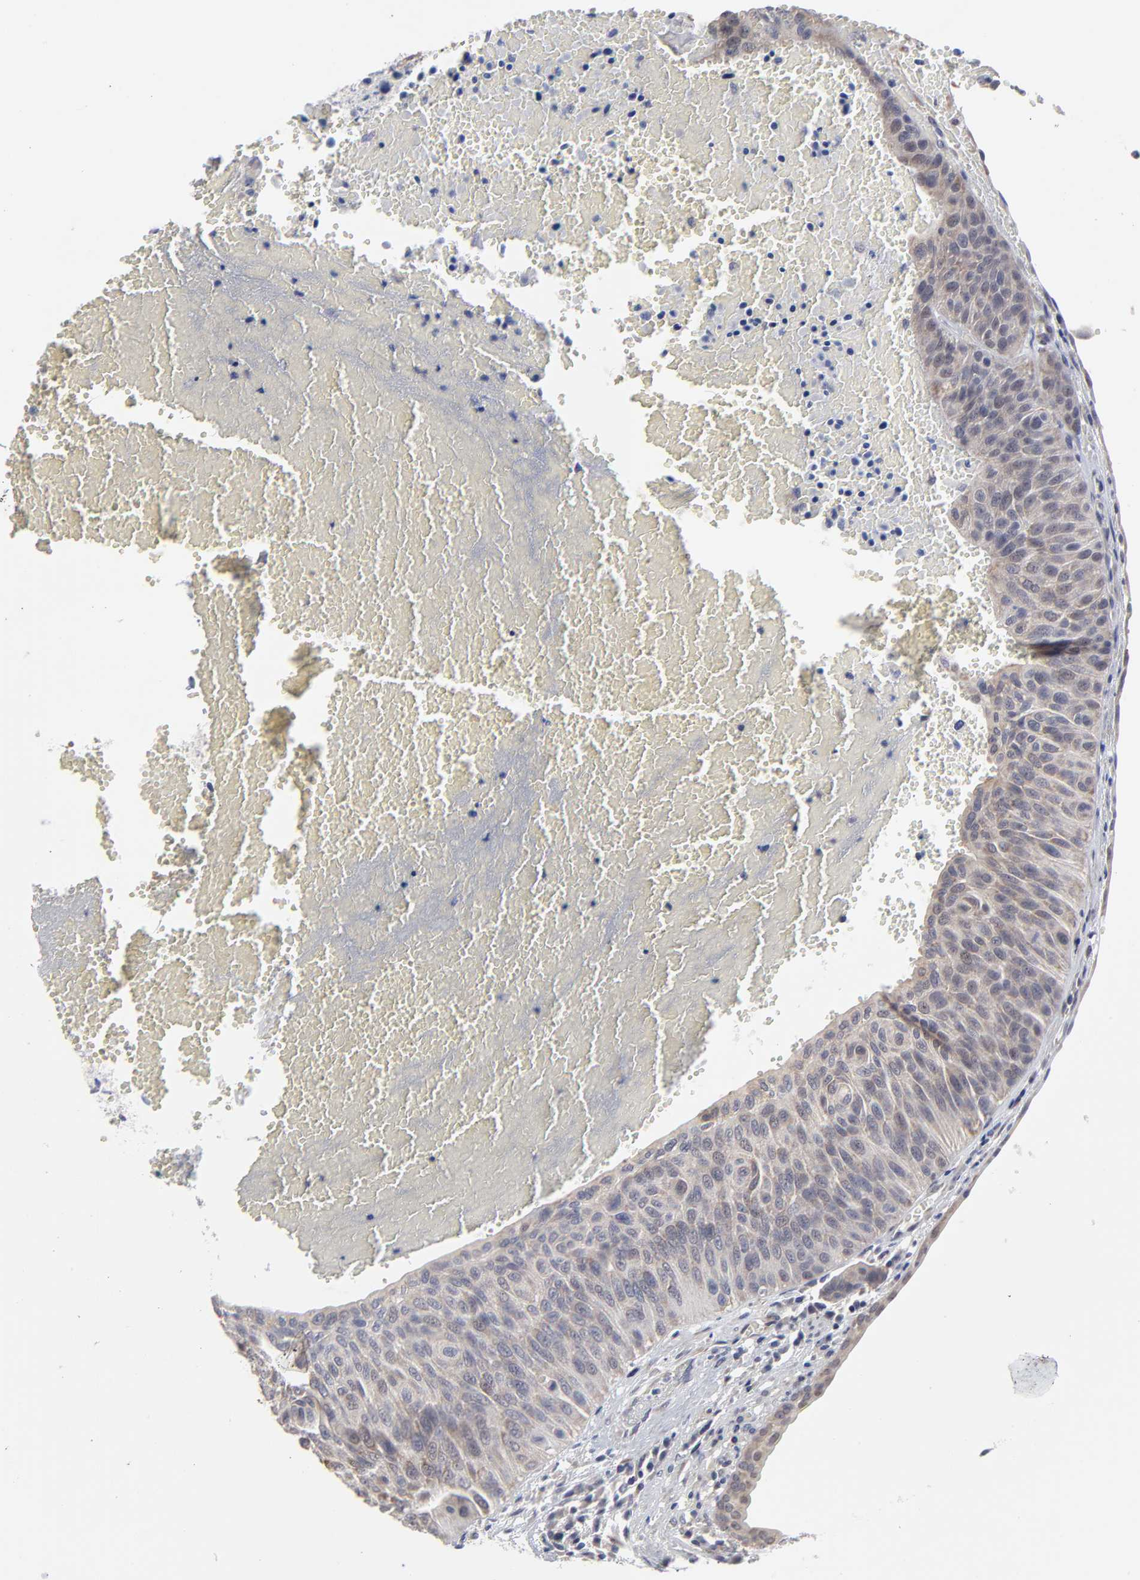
{"staining": {"intensity": "weak", "quantity": "<25%", "location": "cytoplasmic/membranous"}, "tissue": "urothelial cancer", "cell_type": "Tumor cells", "image_type": "cancer", "snomed": [{"axis": "morphology", "description": "Urothelial carcinoma, High grade"}, {"axis": "topography", "description": "Urinary bladder"}], "caption": "High magnification brightfield microscopy of high-grade urothelial carcinoma stained with DAB (3,3'-diaminobenzidine) (brown) and counterstained with hematoxylin (blue): tumor cells show no significant staining.", "gene": "MAGEA10", "patient": {"sex": "male", "age": 66}}